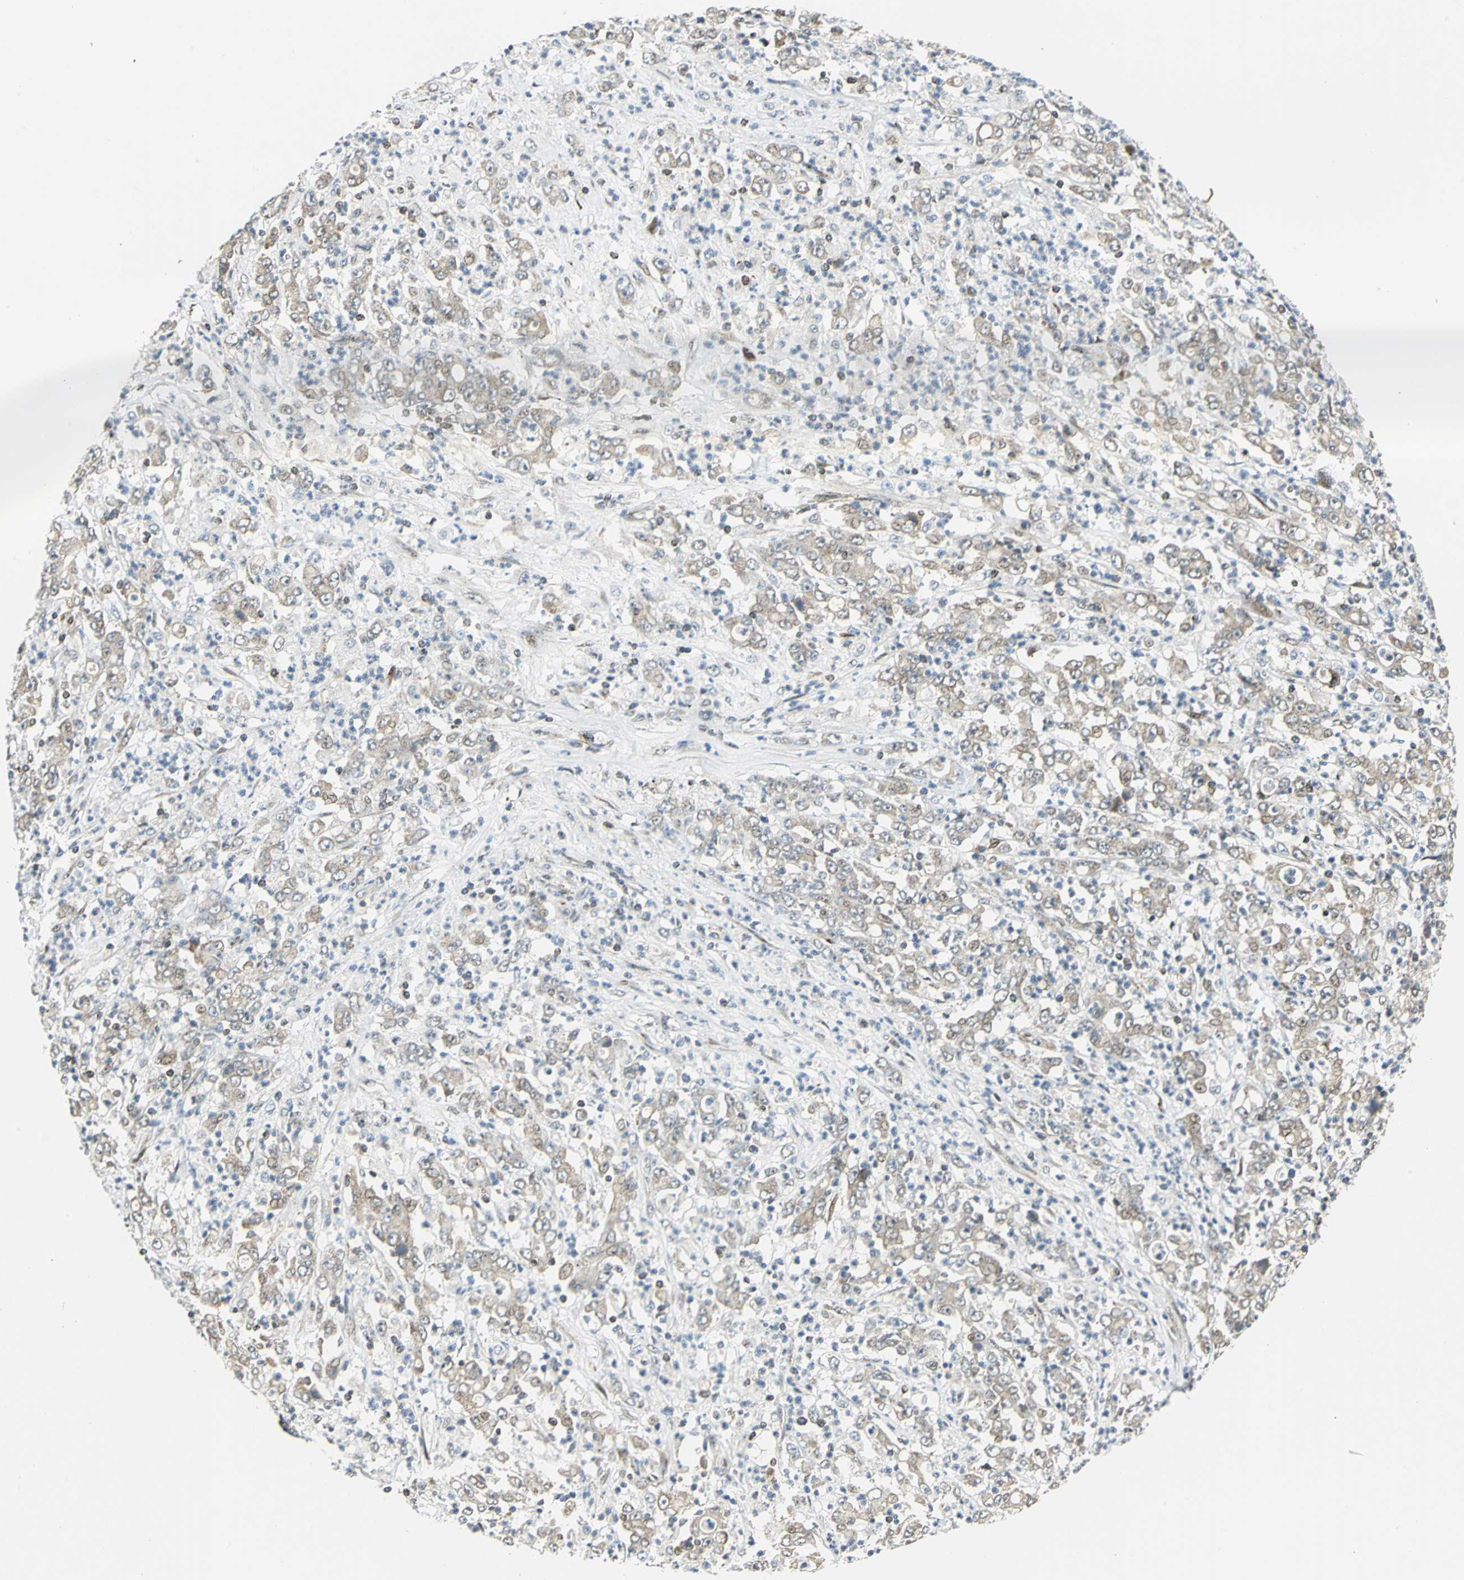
{"staining": {"intensity": "moderate", "quantity": ">75%", "location": "cytoplasmic/membranous"}, "tissue": "stomach cancer", "cell_type": "Tumor cells", "image_type": "cancer", "snomed": [{"axis": "morphology", "description": "Adenocarcinoma, NOS"}, {"axis": "topography", "description": "Stomach, lower"}], "caption": "Immunohistochemical staining of stomach cancer (adenocarcinoma) shows moderate cytoplasmic/membranous protein expression in about >75% of tumor cells.", "gene": "ATP6V1A", "patient": {"sex": "female", "age": 71}}